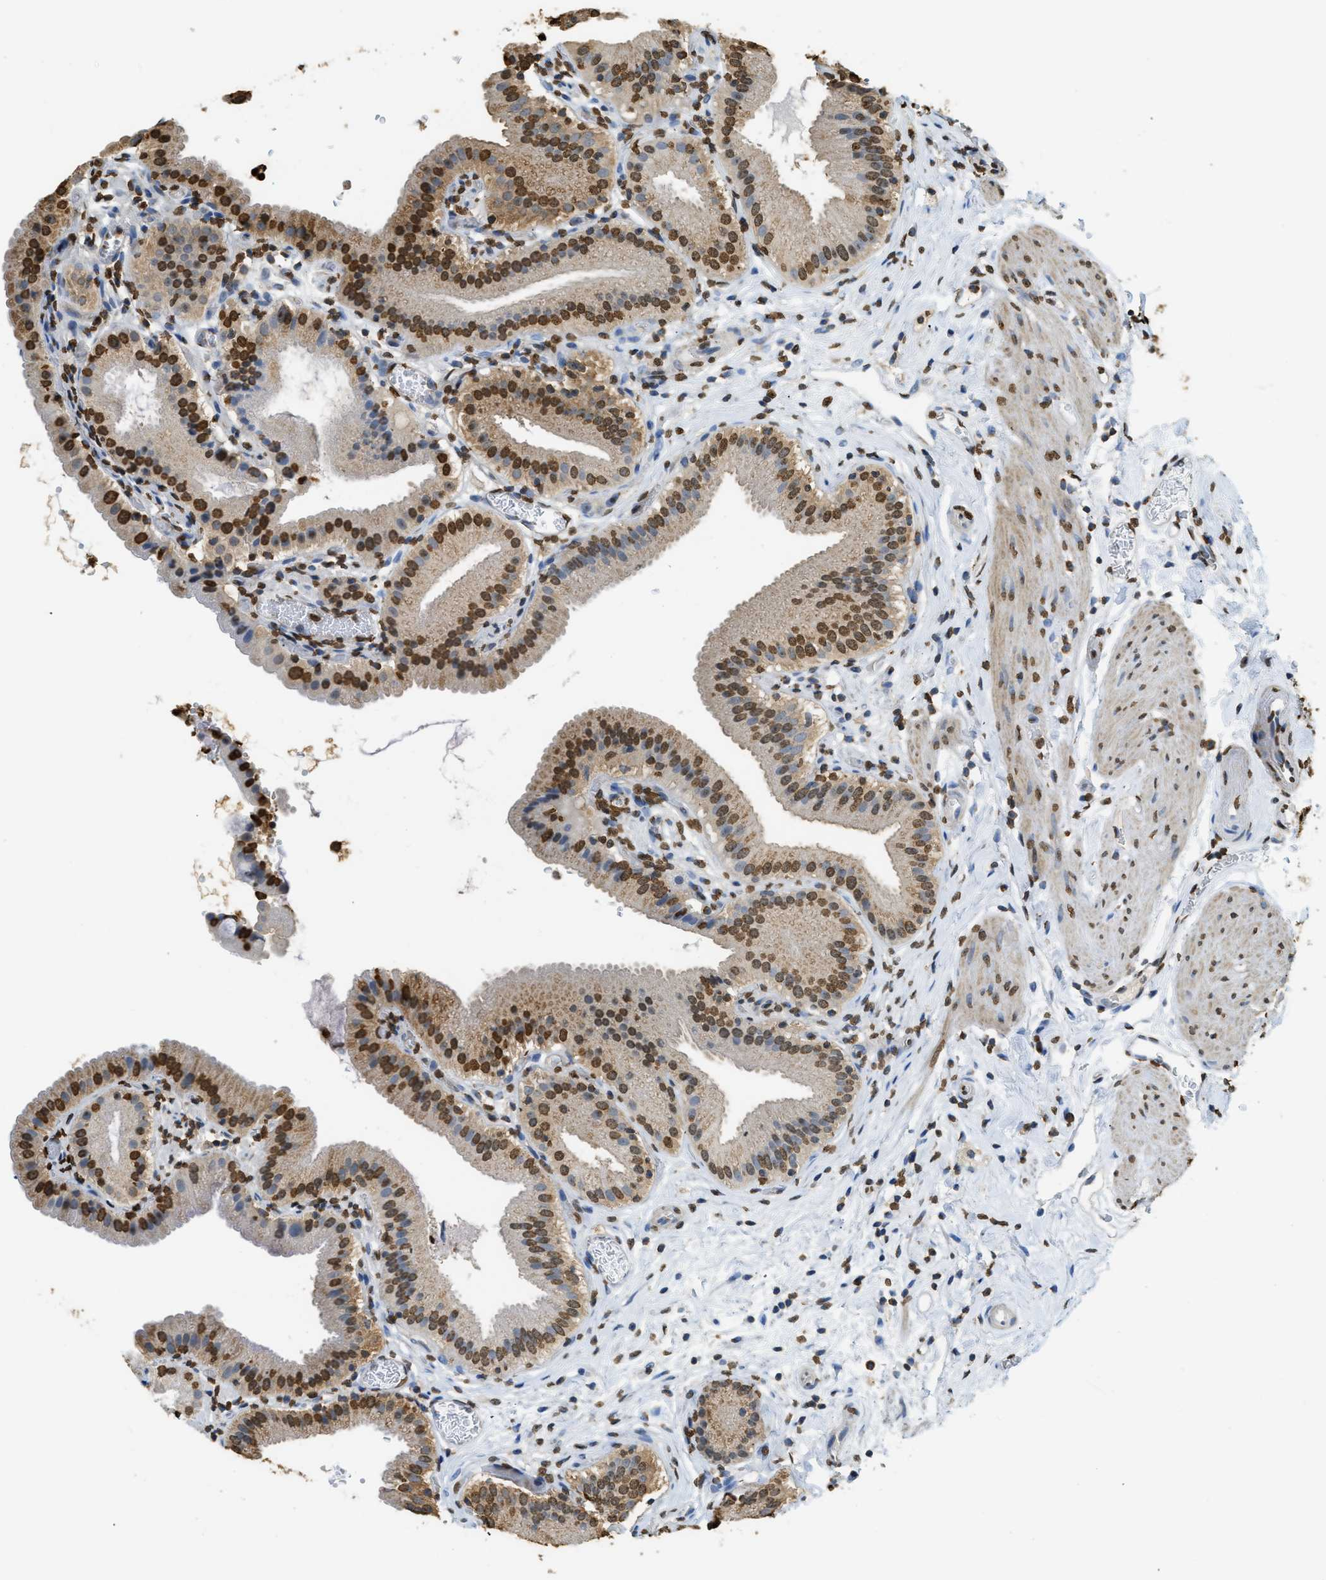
{"staining": {"intensity": "strong", "quantity": "25%-75%", "location": "nuclear"}, "tissue": "gallbladder", "cell_type": "Glandular cells", "image_type": "normal", "snomed": [{"axis": "morphology", "description": "Normal tissue, NOS"}, {"axis": "topography", "description": "Gallbladder"}], "caption": "This image reveals benign gallbladder stained with IHC to label a protein in brown. The nuclear of glandular cells show strong positivity for the protein. Nuclei are counter-stained blue.", "gene": "NR5A2", "patient": {"sex": "male", "age": 54}}